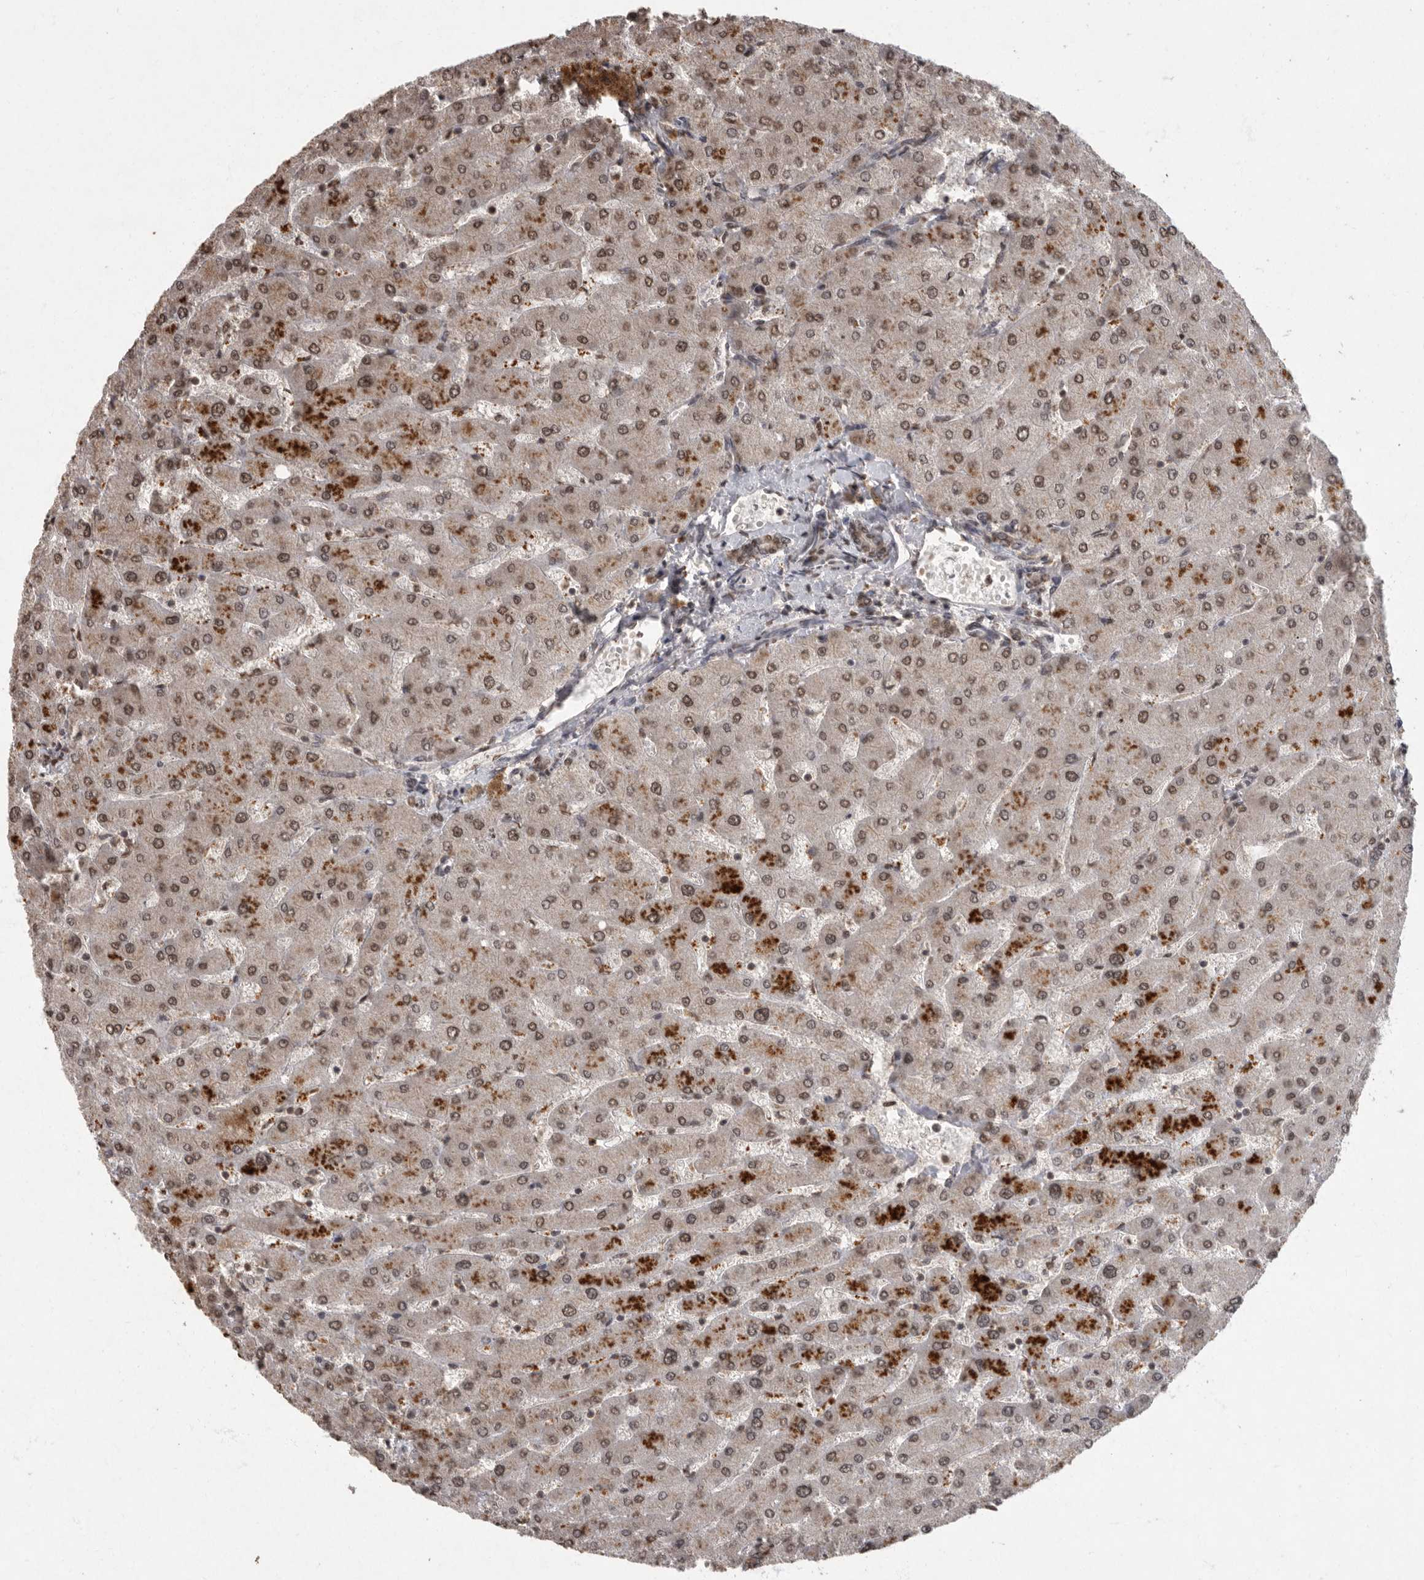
{"staining": {"intensity": "moderate", "quantity": ">75%", "location": "cytoplasmic/membranous,nuclear"}, "tissue": "liver", "cell_type": "Cholangiocytes", "image_type": "normal", "snomed": [{"axis": "morphology", "description": "Normal tissue, NOS"}, {"axis": "topography", "description": "Liver"}], "caption": "This is an image of immunohistochemistry (IHC) staining of normal liver, which shows moderate expression in the cytoplasmic/membranous,nuclear of cholangiocytes.", "gene": "NBL1", "patient": {"sex": "male", "age": 55}}